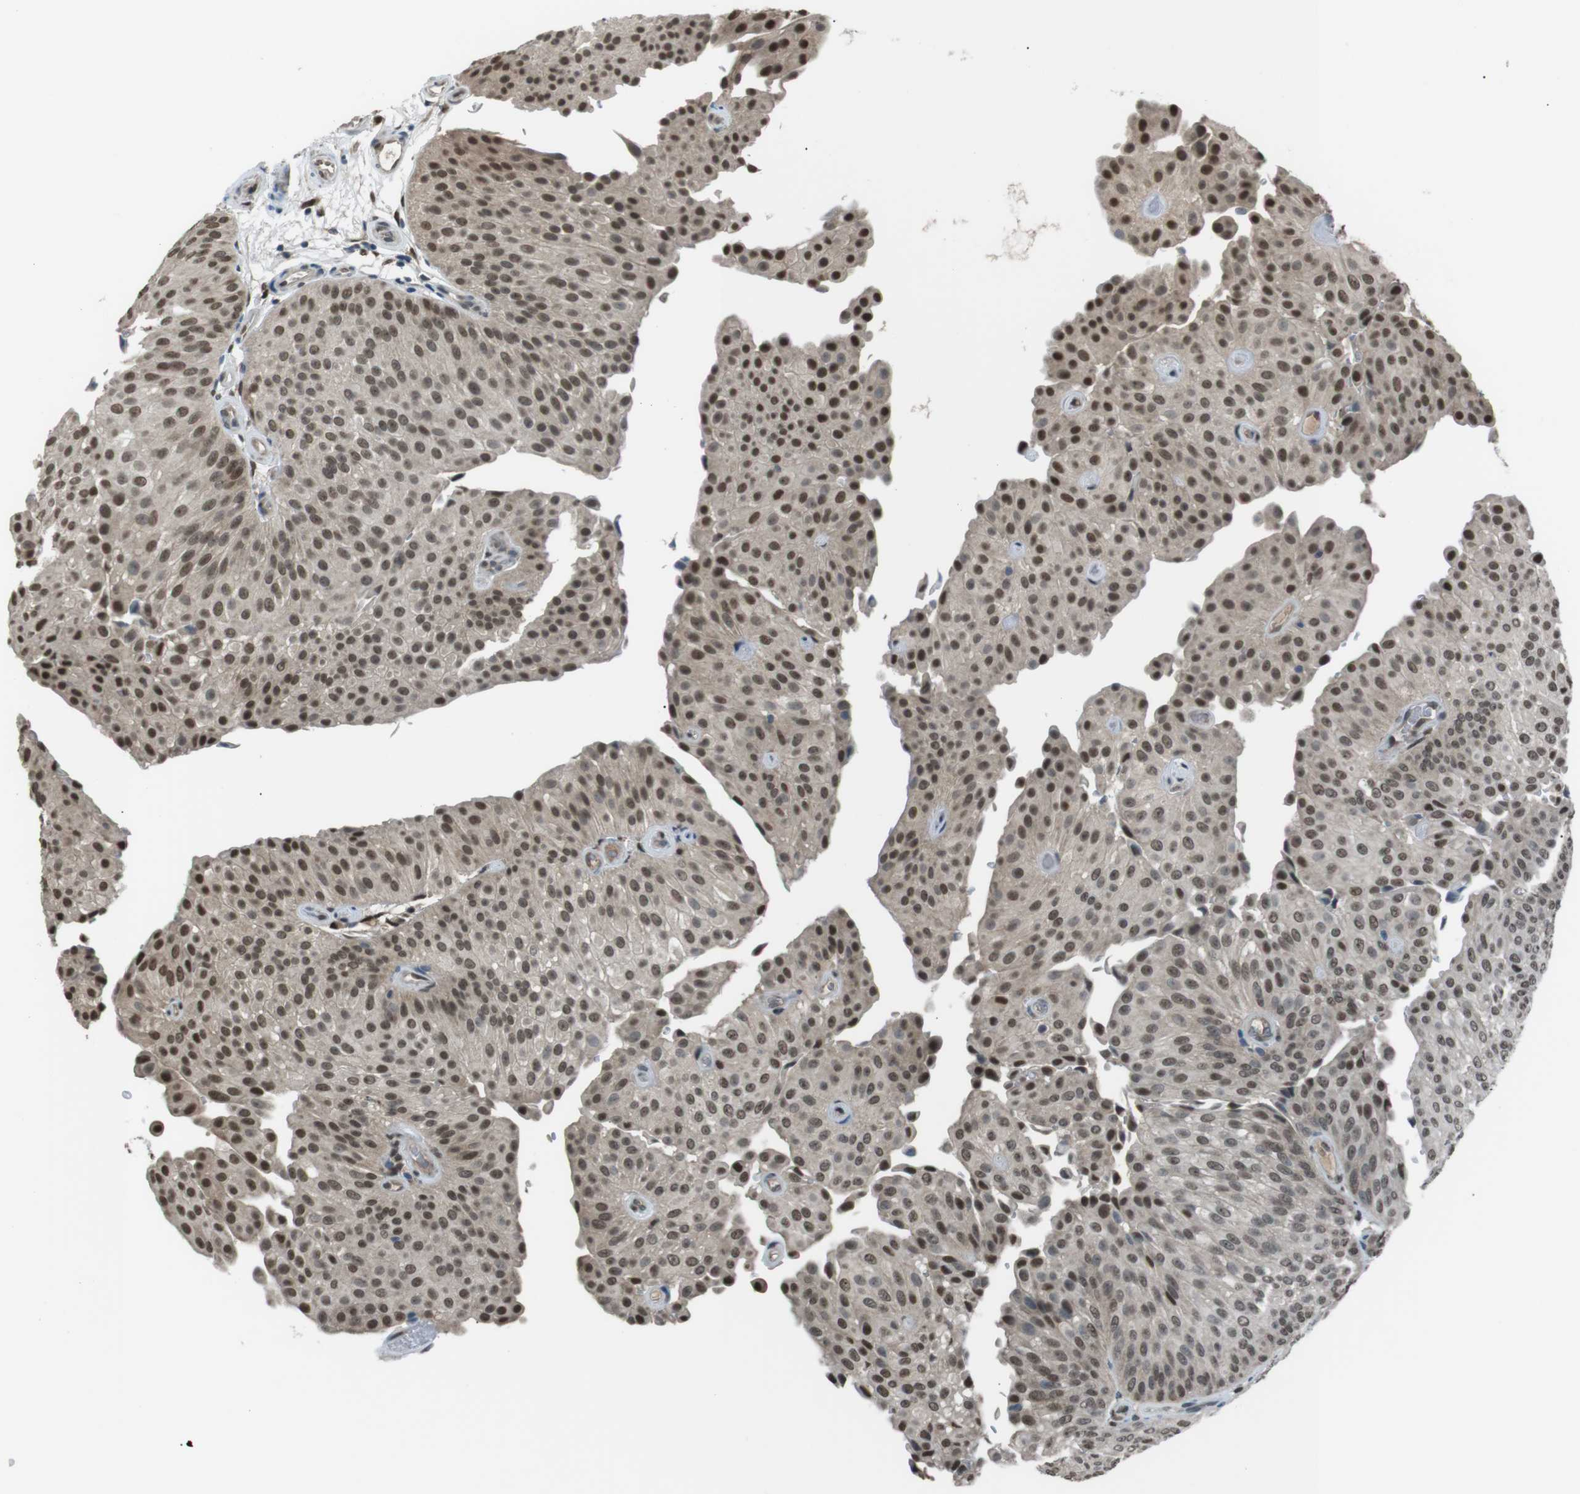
{"staining": {"intensity": "moderate", "quantity": ">75%", "location": "cytoplasmic/membranous,nuclear"}, "tissue": "urothelial cancer", "cell_type": "Tumor cells", "image_type": "cancer", "snomed": [{"axis": "morphology", "description": "Urothelial carcinoma, Low grade"}, {"axis": "topography", "description": "Urinary bladder"}], "caption": "Immunohistochemical staining of urothelial cancer displays medium levels of moderate cytoplasmic/membranous and nuclear protein positivity in about >75% of tumor cells.", "gene": "SRPK2", "patient": {"sex": "female", "age": 60}}